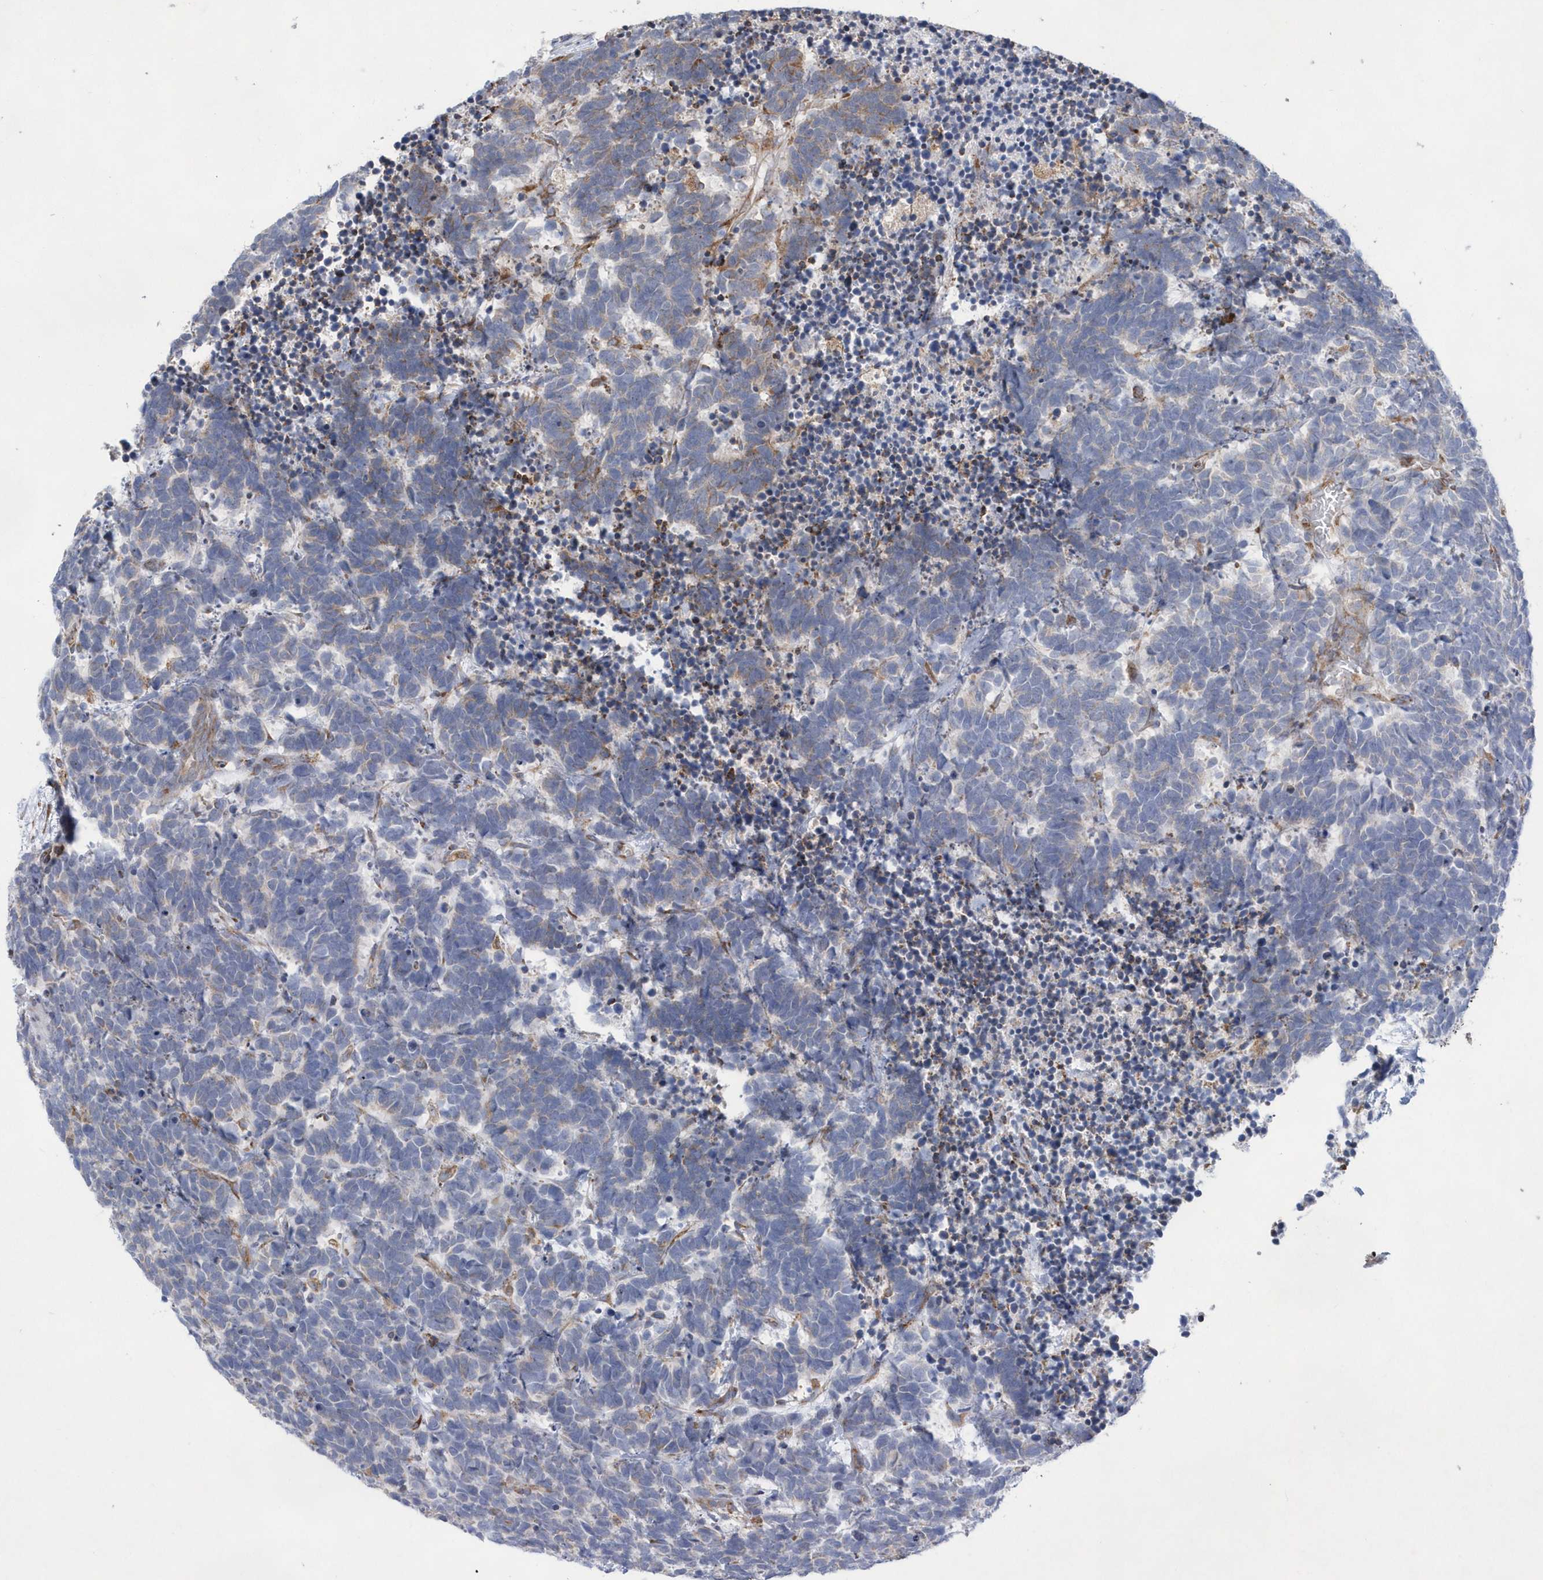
{"staining": {"intensity": "negative", "quantity": "none", "location": "none"}, "tissue": "carcinoid", "cell_type": "Tumor cells", "image_type": "cancer", "snomed": [{"axis": "morphology", "description": "Carcinoma, NOS"}, {"axis": "morphology", "description": "Carcinoid, malignant, NOS"}, {"axis": "topography", "description": "Urinary bladder"}], "caption": "This is a micrograph of immunohistochemistry staining of malignant carcinoid, which shows no positivity in tumor cells.", "gene": "MED31", "patient": {"sex": "male", "age": 57}}